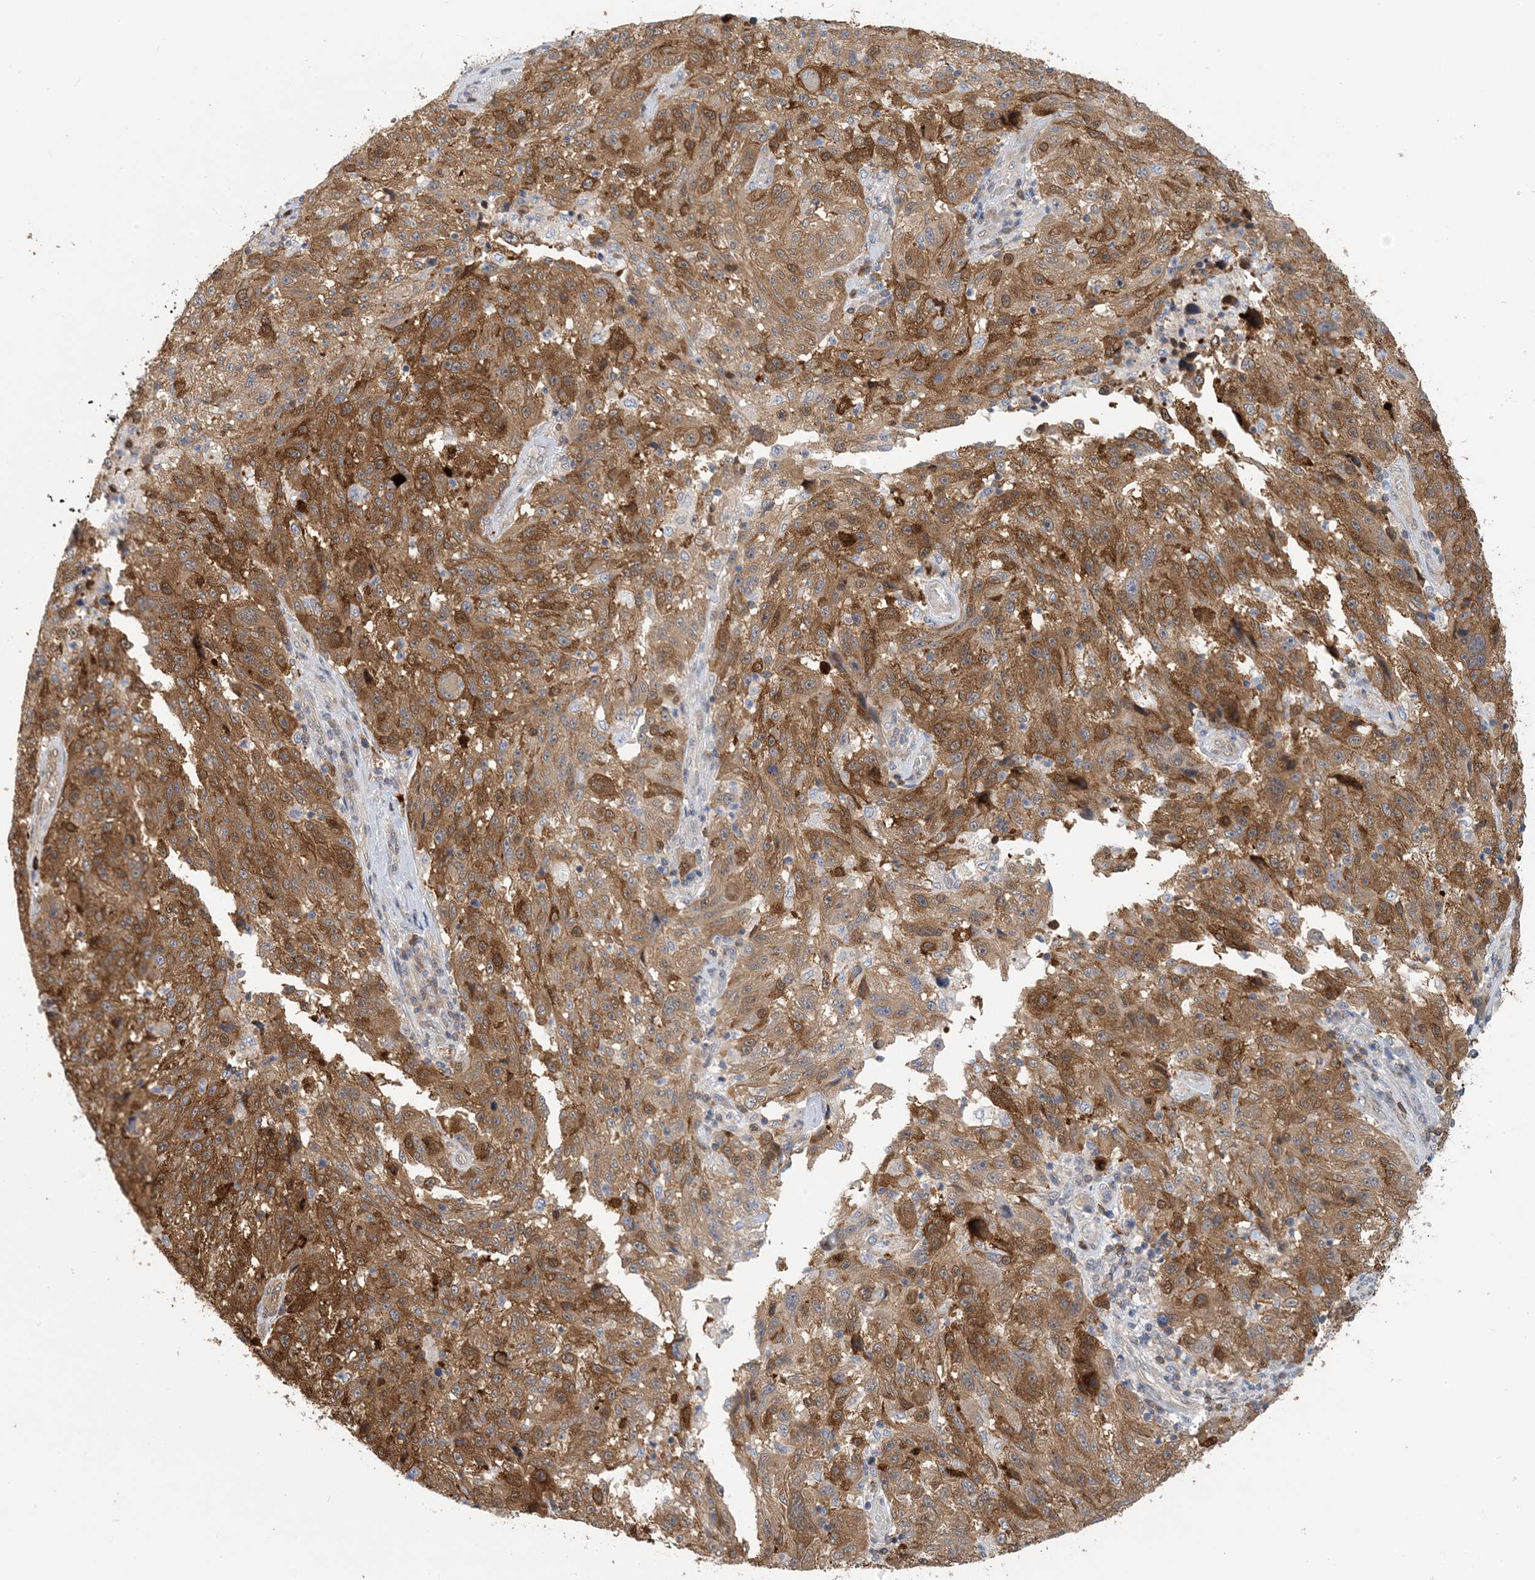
{"staining": {"intensity": "strong", "quantity": ">75%", "location": "cytoplasmic/membranous"}, "tissue": "melanoma", "cell_type": "Tumor cells", "image_type": "cancer", "snomed": [{"axis": "morphology", "description": "Malignant melanoma, NOS"}, {"axis": "topography", "description": "Skin"}], "caption": "Approximately >75% of tumor cells in melanoma display strong cytoplasmic/membranous protein positivity as visualized by brown immunohistochemical staining.", "gene": "ZC3H12A", "patient": {"sex": "male", "age": 53}}